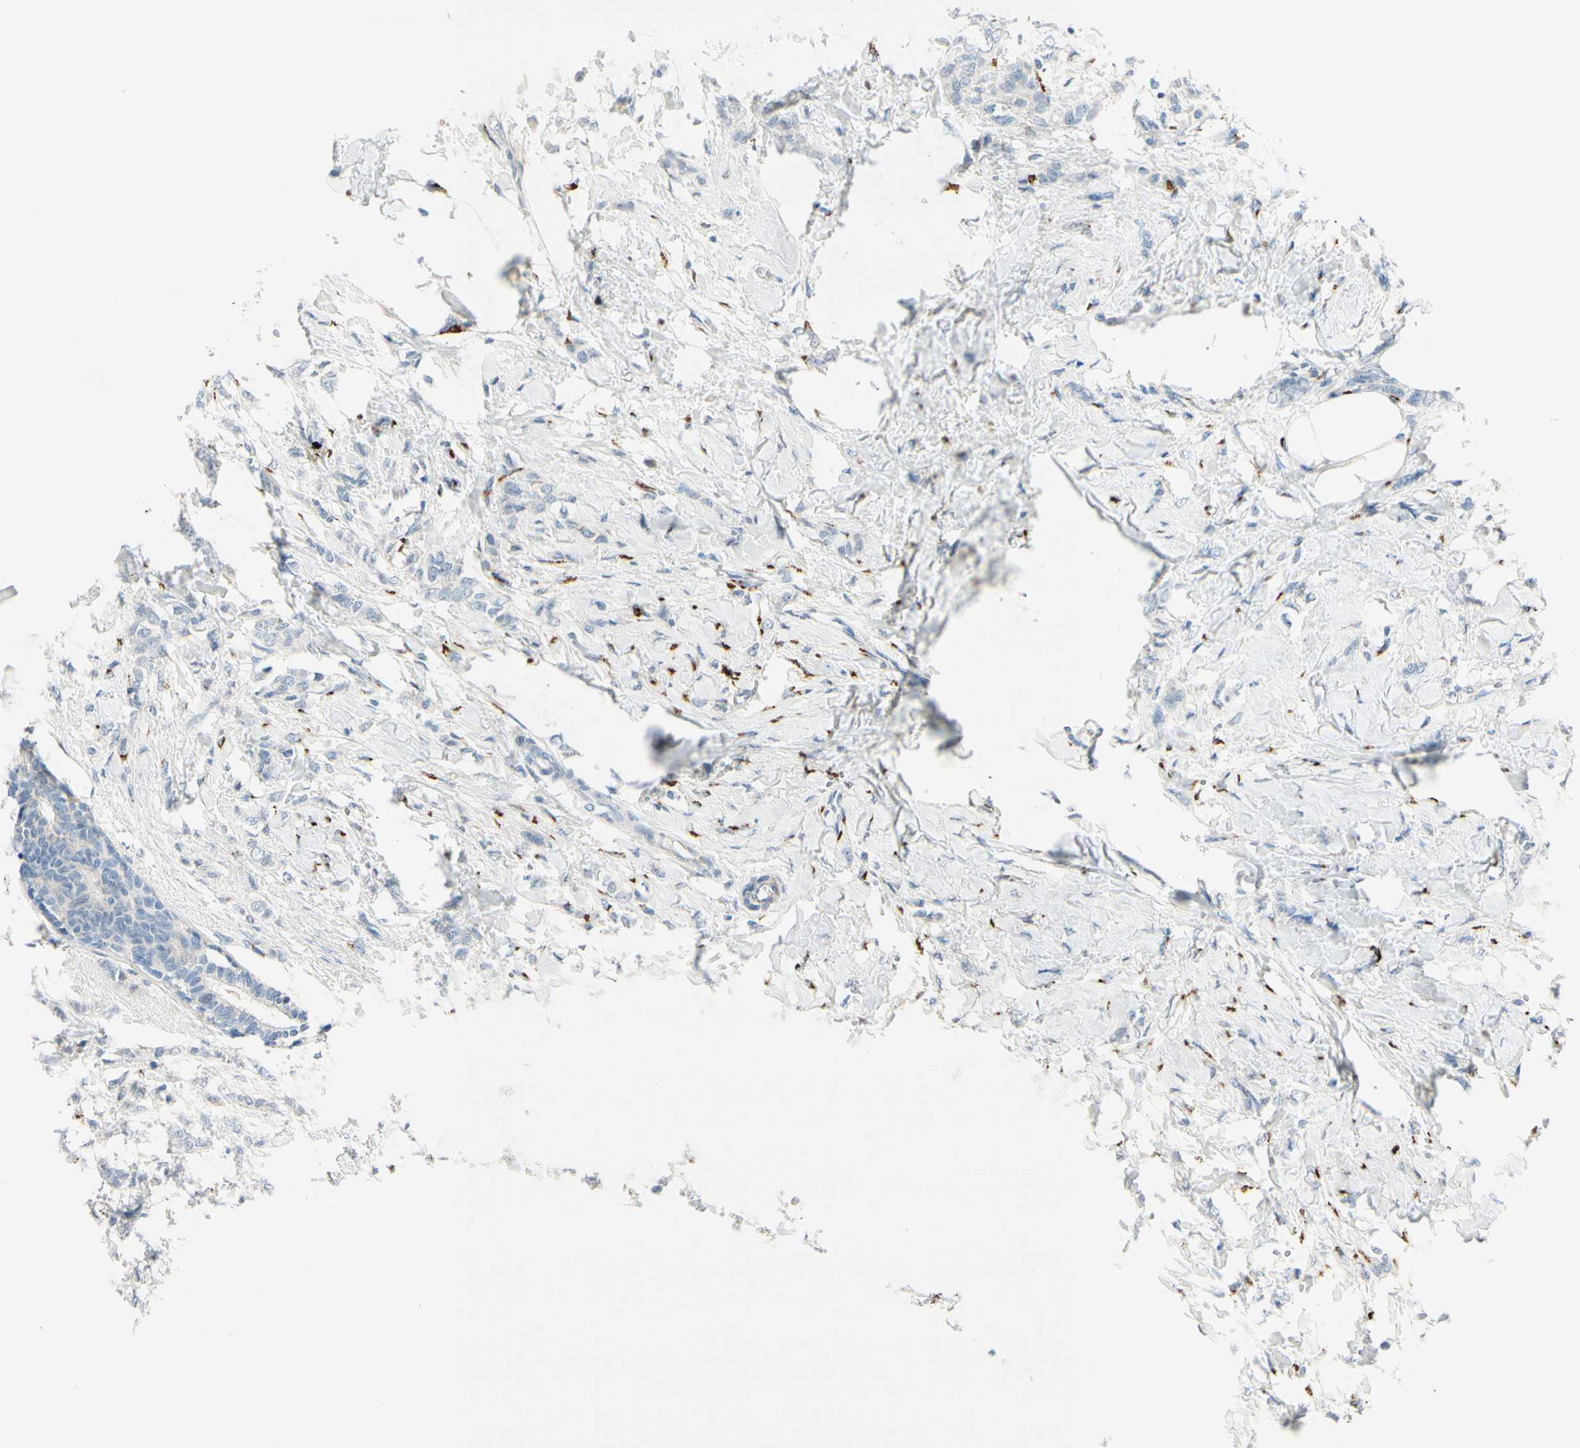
{"staining": {"intensity": "strong", "quantity": "<25%", "location": "cytoplasmic/membranous"}, "tissue": "breast cancer", "cell_type": "Tumor cells", "image_type": "cancer", "snomed": [{"axis": "morphology", "description": "Lobular carcinoma, in situ"}, {"axis": "morphology", "description": "Lobular carcinoma"}, {"axis": "topography", "description": "Breast"}], "caption": "This is a photomicrograph of immunohistochemistry (IHC) staining of breast cancer (lobular carcinoma), which shows strong staining in the cytoplasmic/membranous of tumor cells.", "gene": "GALNT5", "patient": {"sex": "female", "age": 41}}